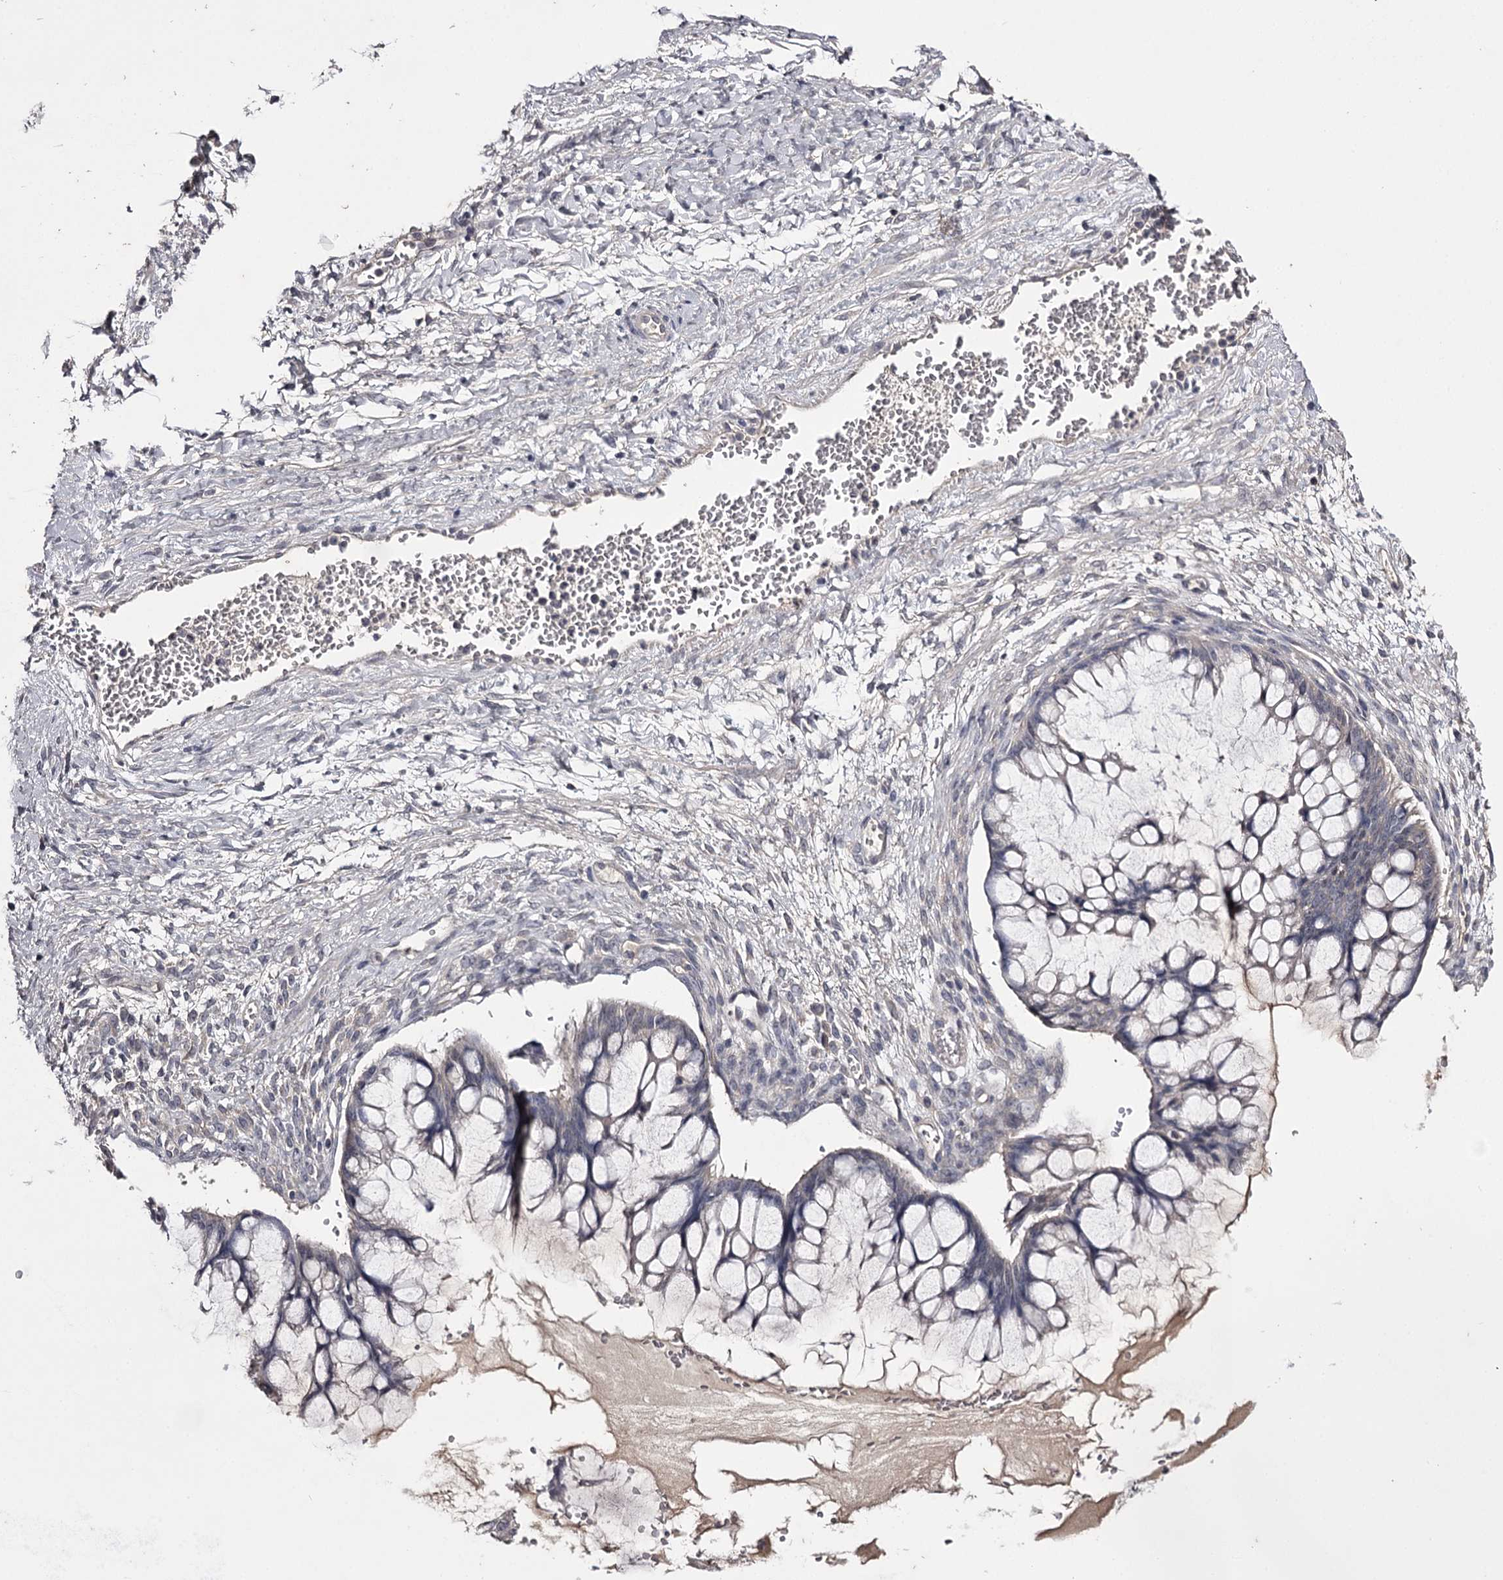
{"staining": {"intensity": "negative", "quantity": "none", "location": "none"}, "tissue": "ovarian cancer", "cell_type": "Tumor cells", "image_type": "cancer", "snomed": [{"axis": "morphology", "description": "Cystadenocarcinoma, mucinous, NOS"}, {"axis": "topography", "description": "Ovary"}], "caption": "An image of human mucinous cystadenocarcinoma (ovarian) is negative for staining in tumor cells.", "gene": "PRM2", "patient": {"sex": "female", "age": 73}}